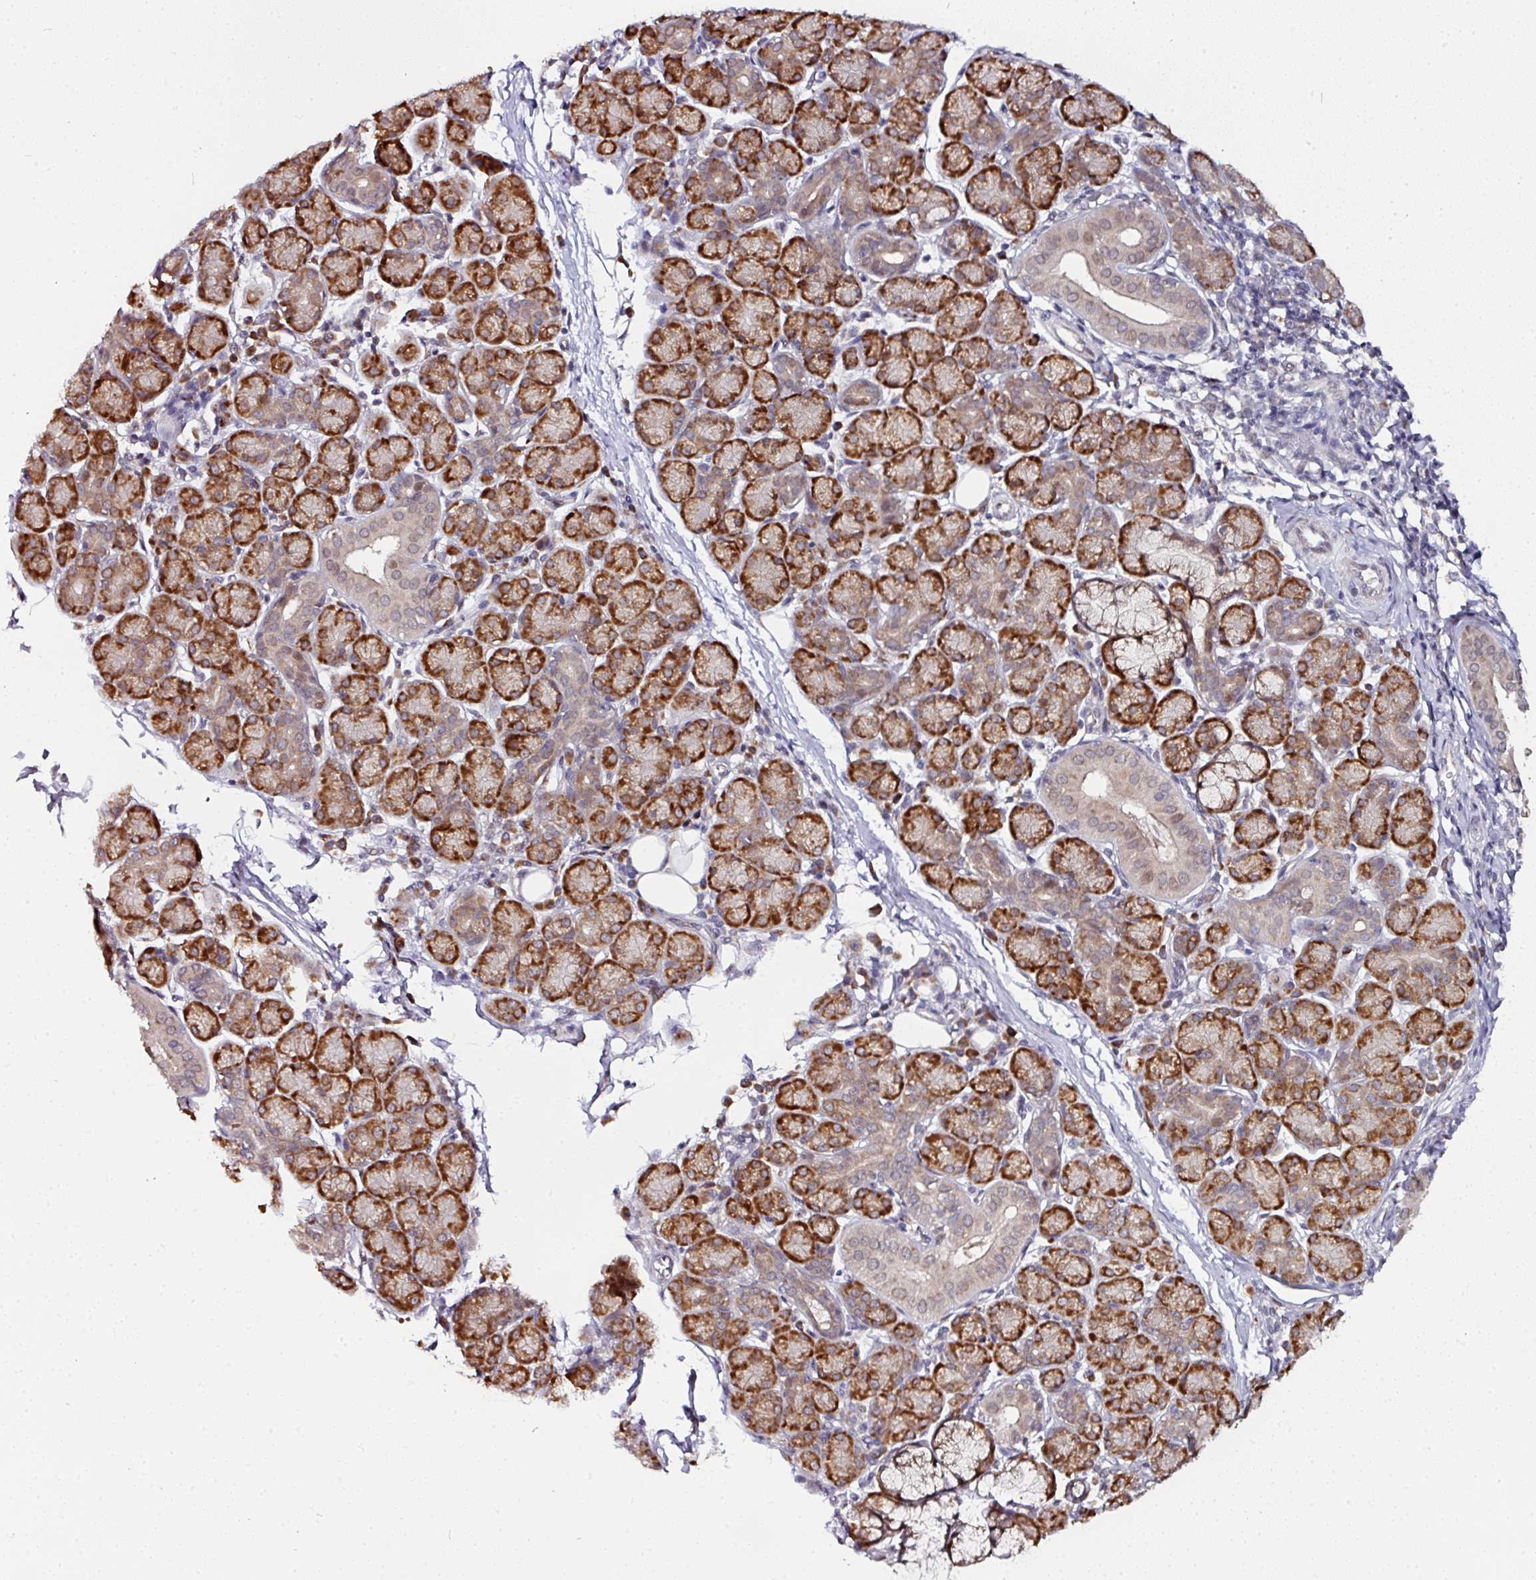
{"staining": {"intensity": "moderate", "quantity": "25%-75%", "location": "cytoplasmic/membranous"}, "tissue": "salivary gland", "cell_type": "Glandular cells", "image_type": "normal", "snomed": [{"axis": "morphology", "description": "Normal tissue, NOS"}, {"axis": "morphology", "description": "Inflammation, NOS"}, {"axis": "topography", "description": "Lymph node"}, {"axis": "topography", "description": "Salivary gland"}], "caption": "Human salivary gland stained for a protein (brown) demonstrates moderate cytoplasmic/membranous positive expression in about 25%-75% of glandular cells.", "gene": "APOLD1", "patient": {"sex": "male", "age": 3}}